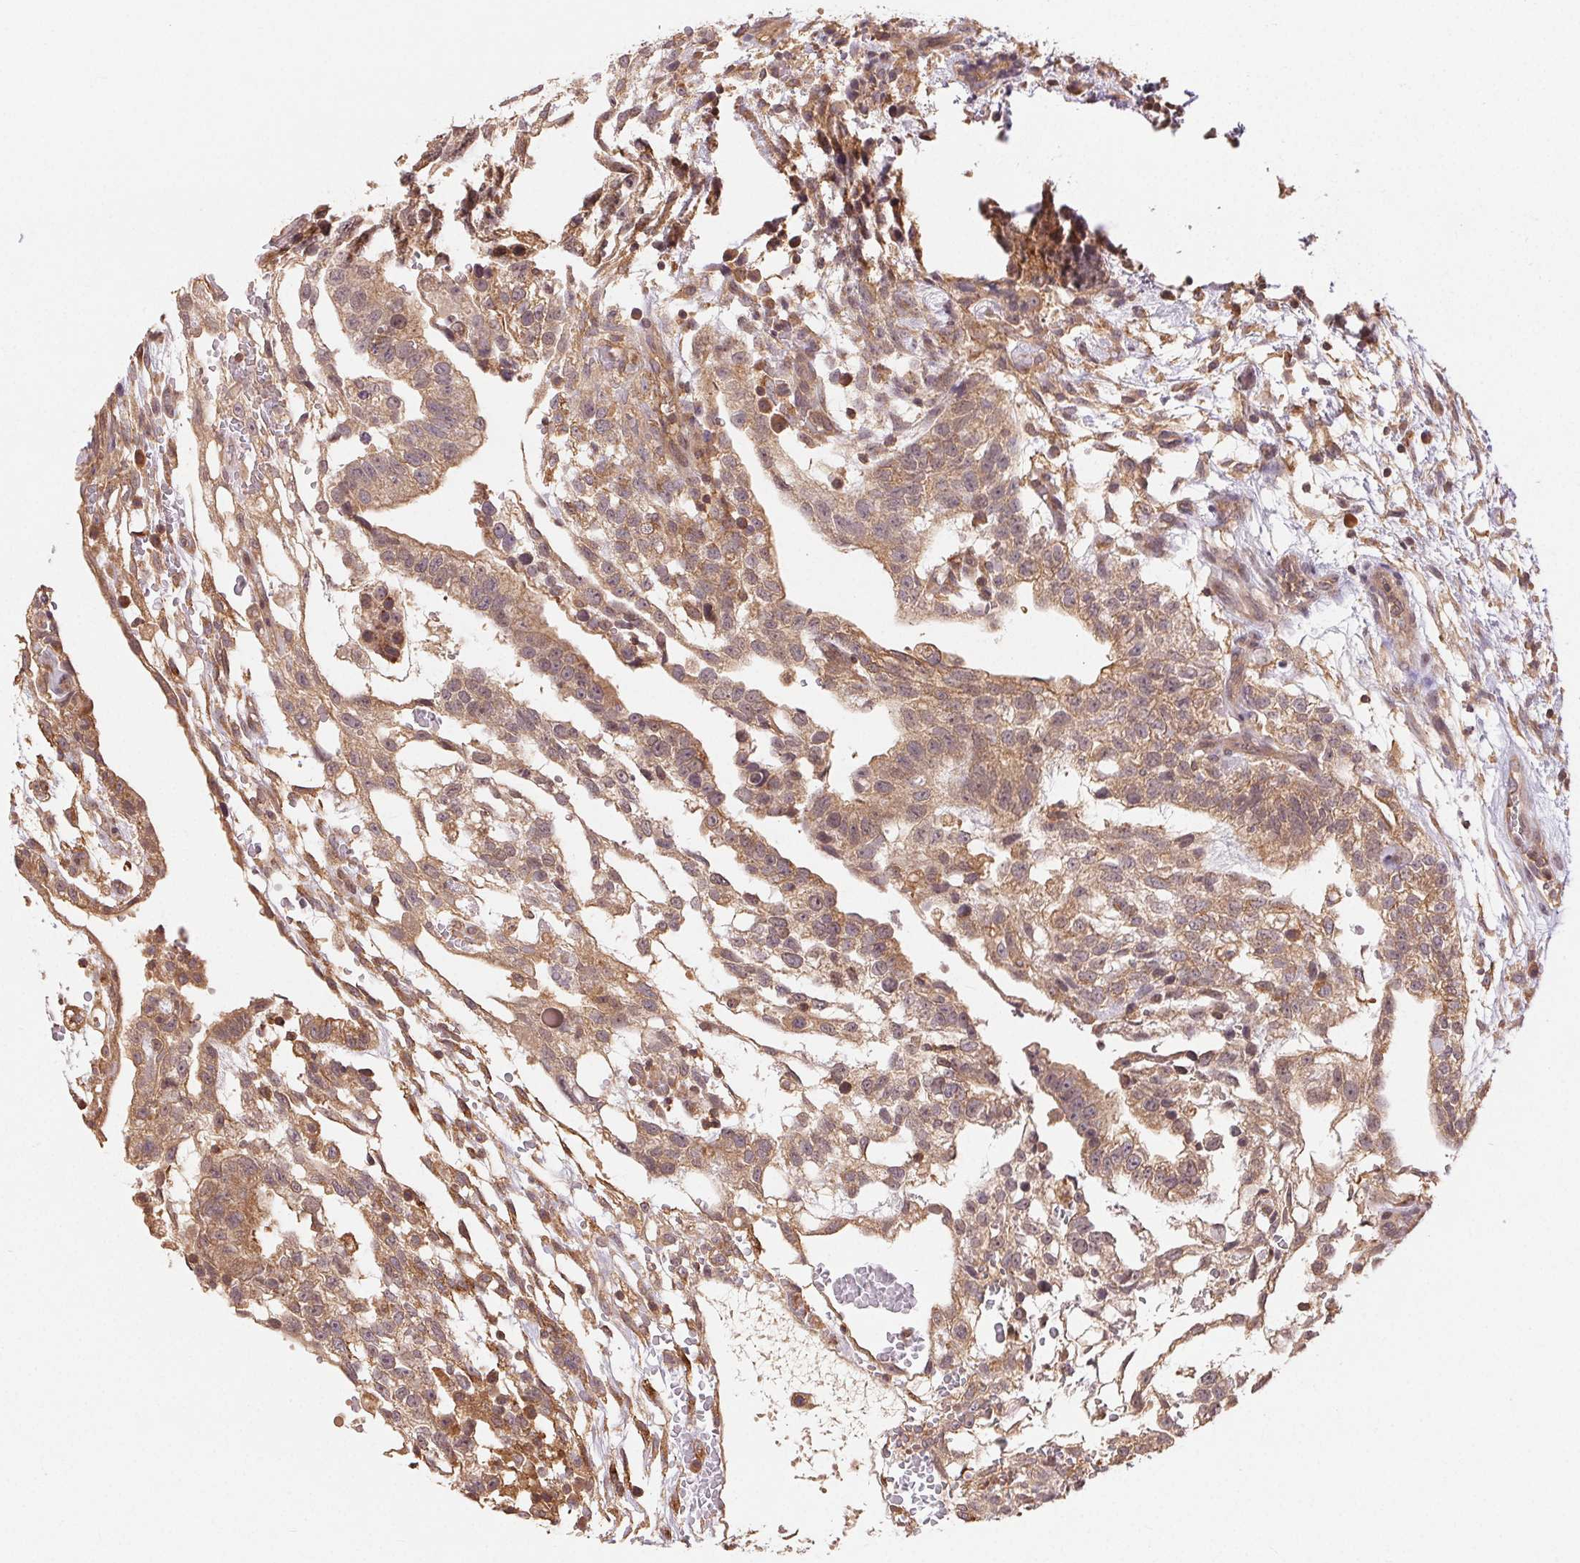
{"staining": {"intensity": "moderate", "quantity": ">75%", "location": "cytoplasmic/membranous"}, "tissue": "testis cancer", "cell_type": "Tumor cells", "image_type": "cancer", "snomed": [{"axis": "morphology", "description": "Normal tissue, NOS"}, {"axis": "morphology", "description": "Carcinoma, Embryonal, NOS"}, {"axis": "topography", "description": "Testis"}], "caption": "IHC micrograph of human testis embryonal carcinoma stained for a protein (brown), which exhibits medium levels of moderate cytoplasmic/membranous expression in approximately >75% of tumor cells.", "gene": "MAPKAPK2", "patient": {"sex": "male", "age": 32}}